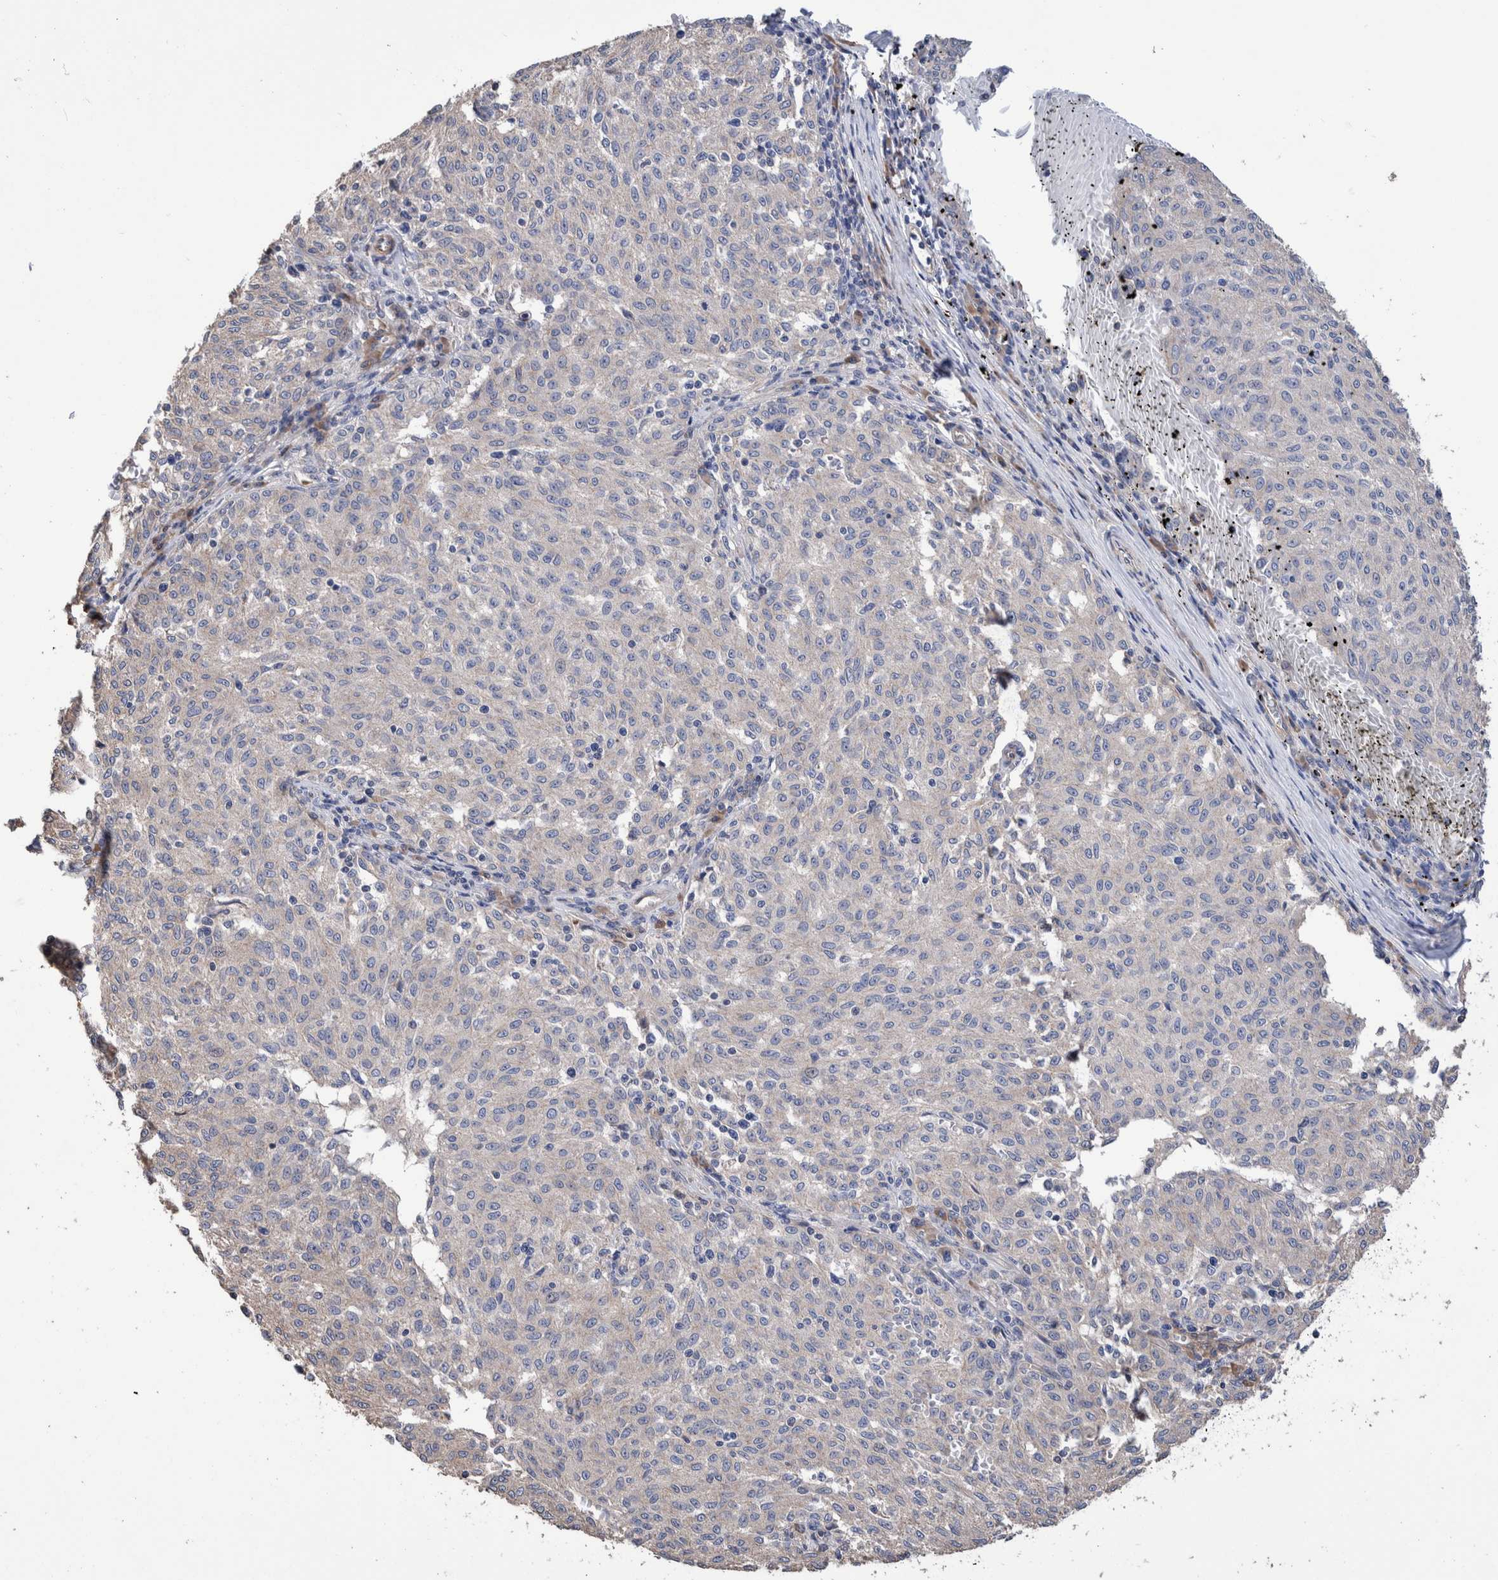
{"staining": {"intensity": "negative", "quantity": "none", "location": "none"}, "tissue": "melanoma", "cell_type": "Tumor cells", "image_type": "cancer", "snomed": [{"axis": "morphology", "description": "Malignant melanoma, NOS"}, {"axis": "topography", "description": "Skin"}], "caption": "High magnification brightfield microscopy of malignant melanoma stained with DAB (brown) and counterstained with hematoxylin (blue): tumor cells show no significant expression.", "gene": "SLC45A4", "patient": {"sex": "female", "age": 72}}